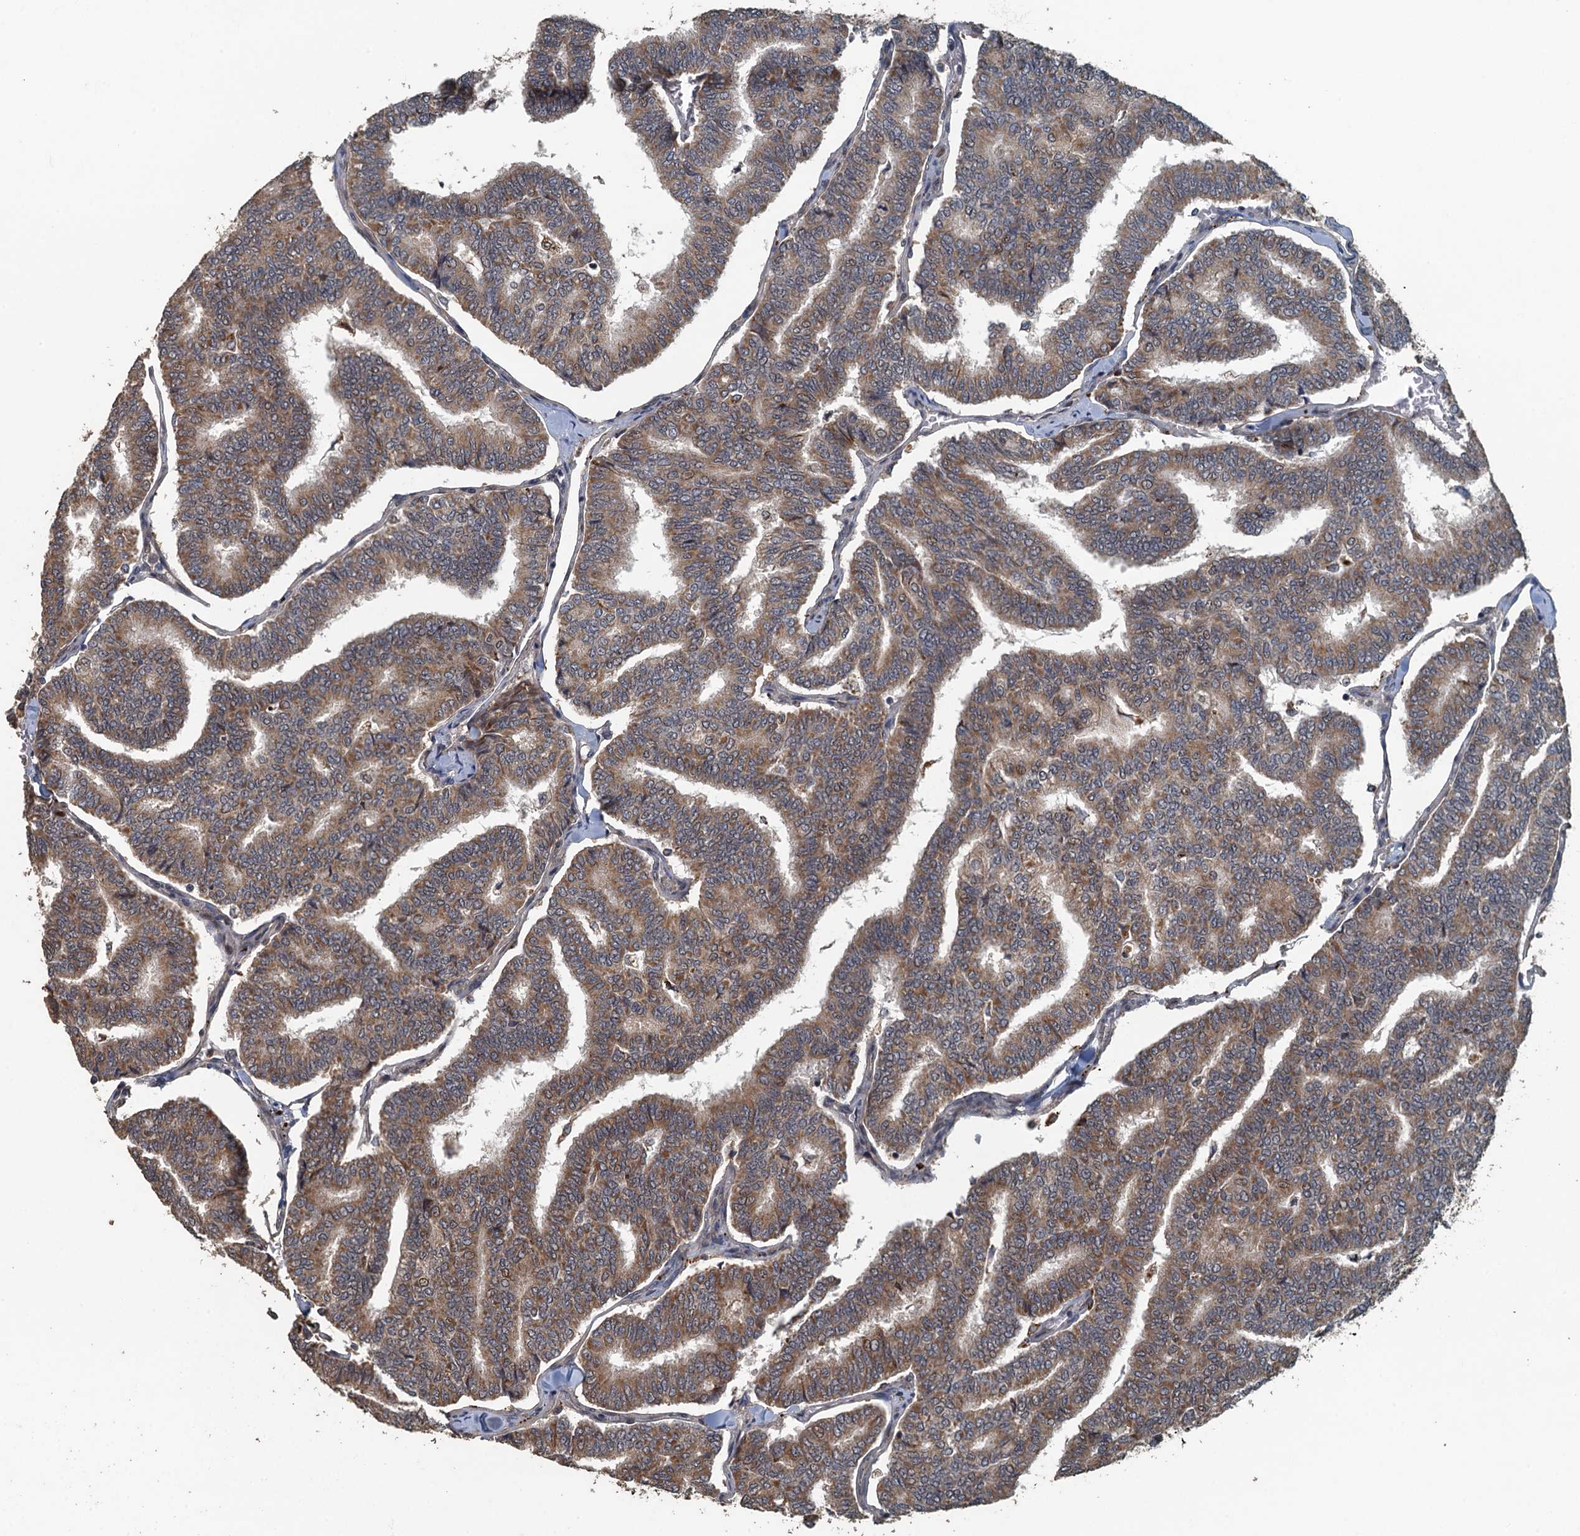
{"staining": {"intensity": "moderate", "quantity": ">75%", "location": "cytoplasmic/membranous,nuclear"}, "tissue": "thyroid cancer", "cell_type": "Tumor cells", "image_type": "cancer", "snomed": [{"axis": "morphology", "description": "Papillary adenocarcinoma, NOS"}, {"axis": "topography", "description": "Thyroid gland"}], "caption": "The micrograph reveals immunohistochemical staining of thyroid cancer (papillary adenocarcinoma). There is moderate cytoplasmic/membranous and nuclear expression is present in approximately >75% of tumor cells. (DAB = brown stain, brightfield microscopy at high magnification).", "gene": "AGRN", "patient": {"sex": "female", "age": 35}}